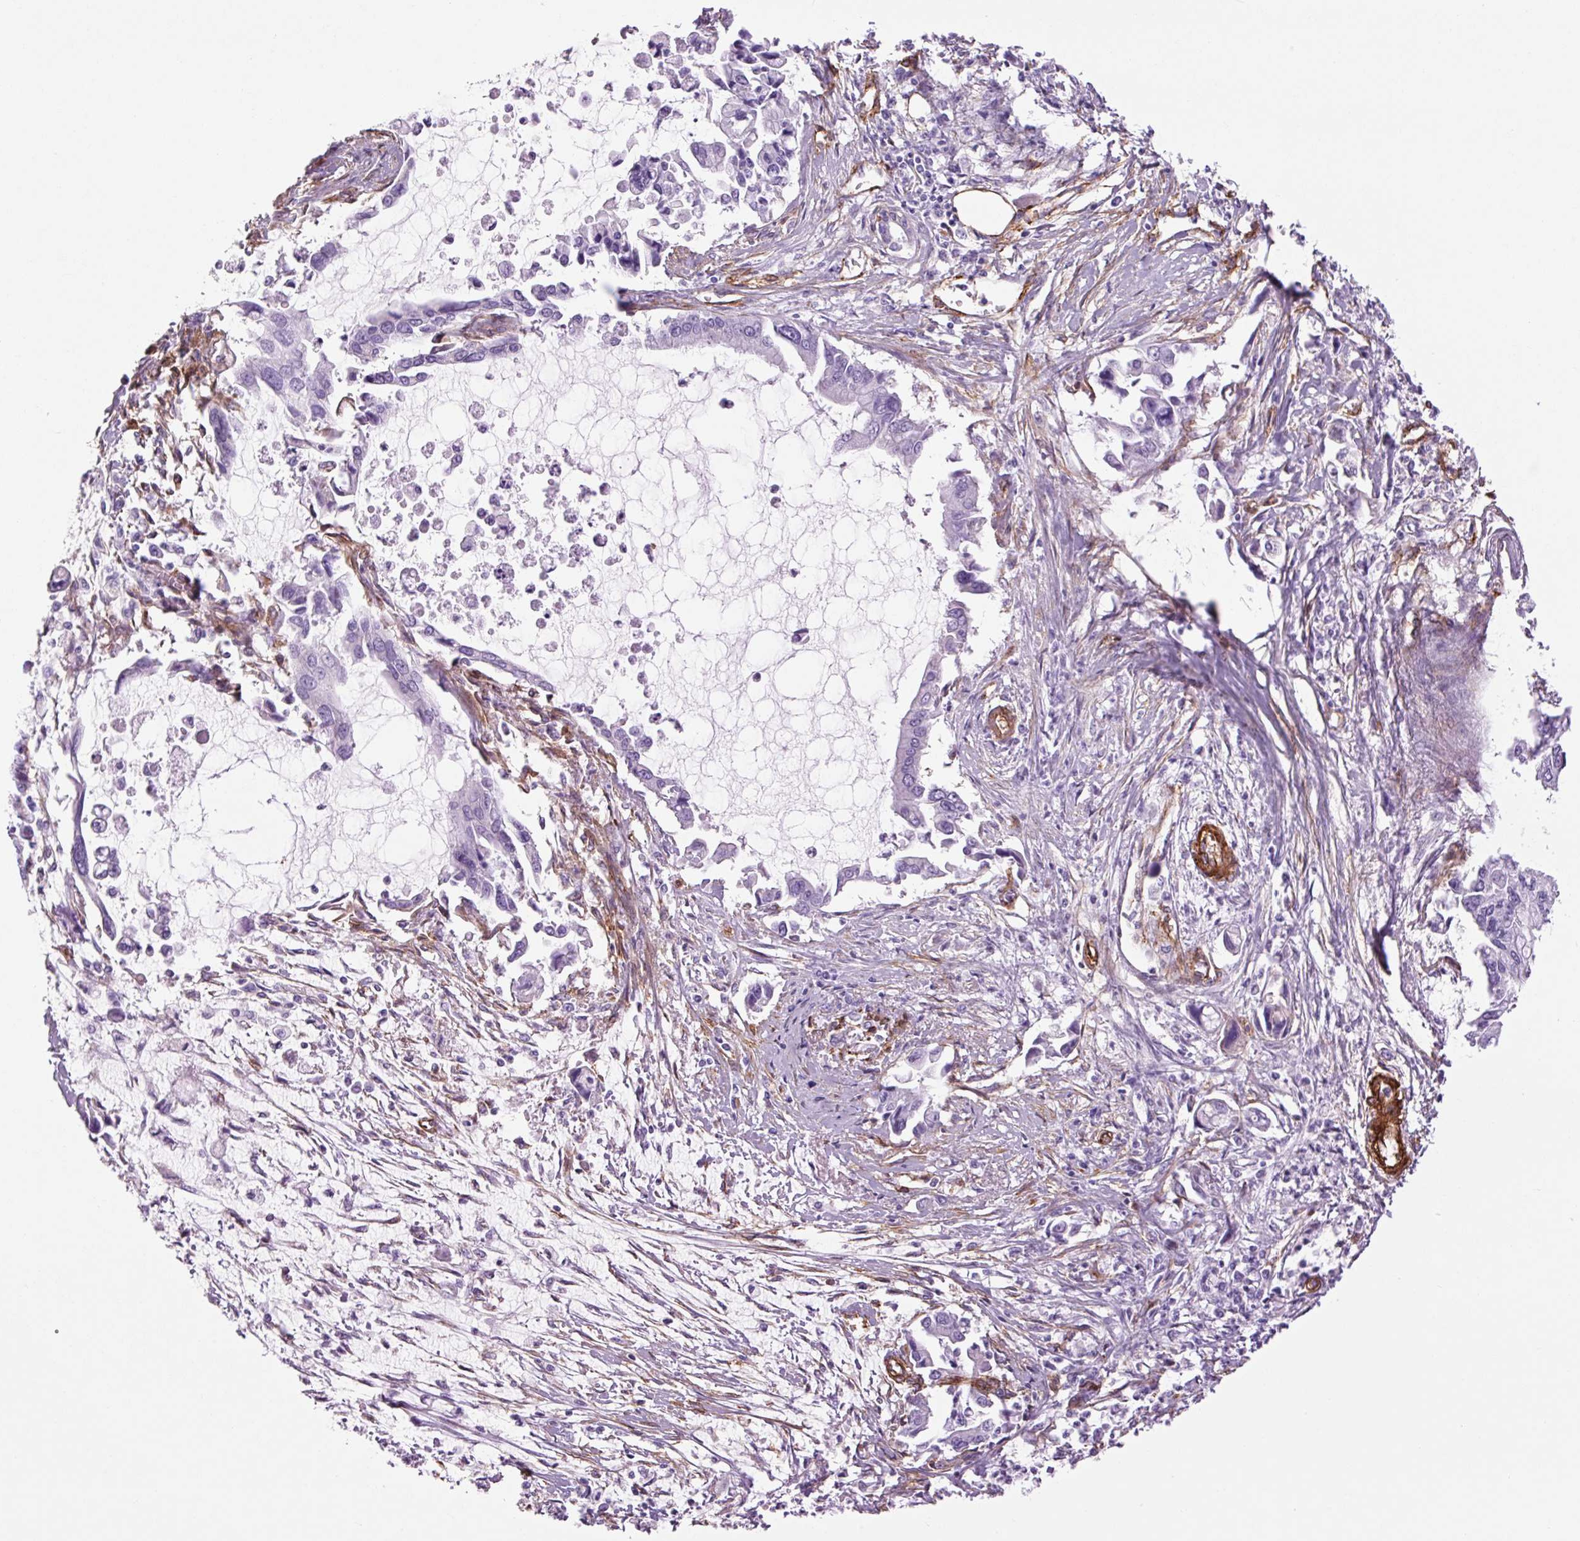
{"staining": {"intensity": "negative", "quantity": "none", "location": "none"}, "tissue": "pancreatic cancer", "cell_type": "Tumor cells", "image_type": "cancer", "snomed": [{"axis": "morphology", "description": "Adenocarcinoma, NOS"}, {"axis": "topography", "description": "Pancreas"}], "caption": "Adenocarcinoma (pancreatic) stained for a protein using immunohistochemistry exhibits no positivity tumor cells.", "gene": "CAV1", "patient": {"sex": "male", "age": 84}}